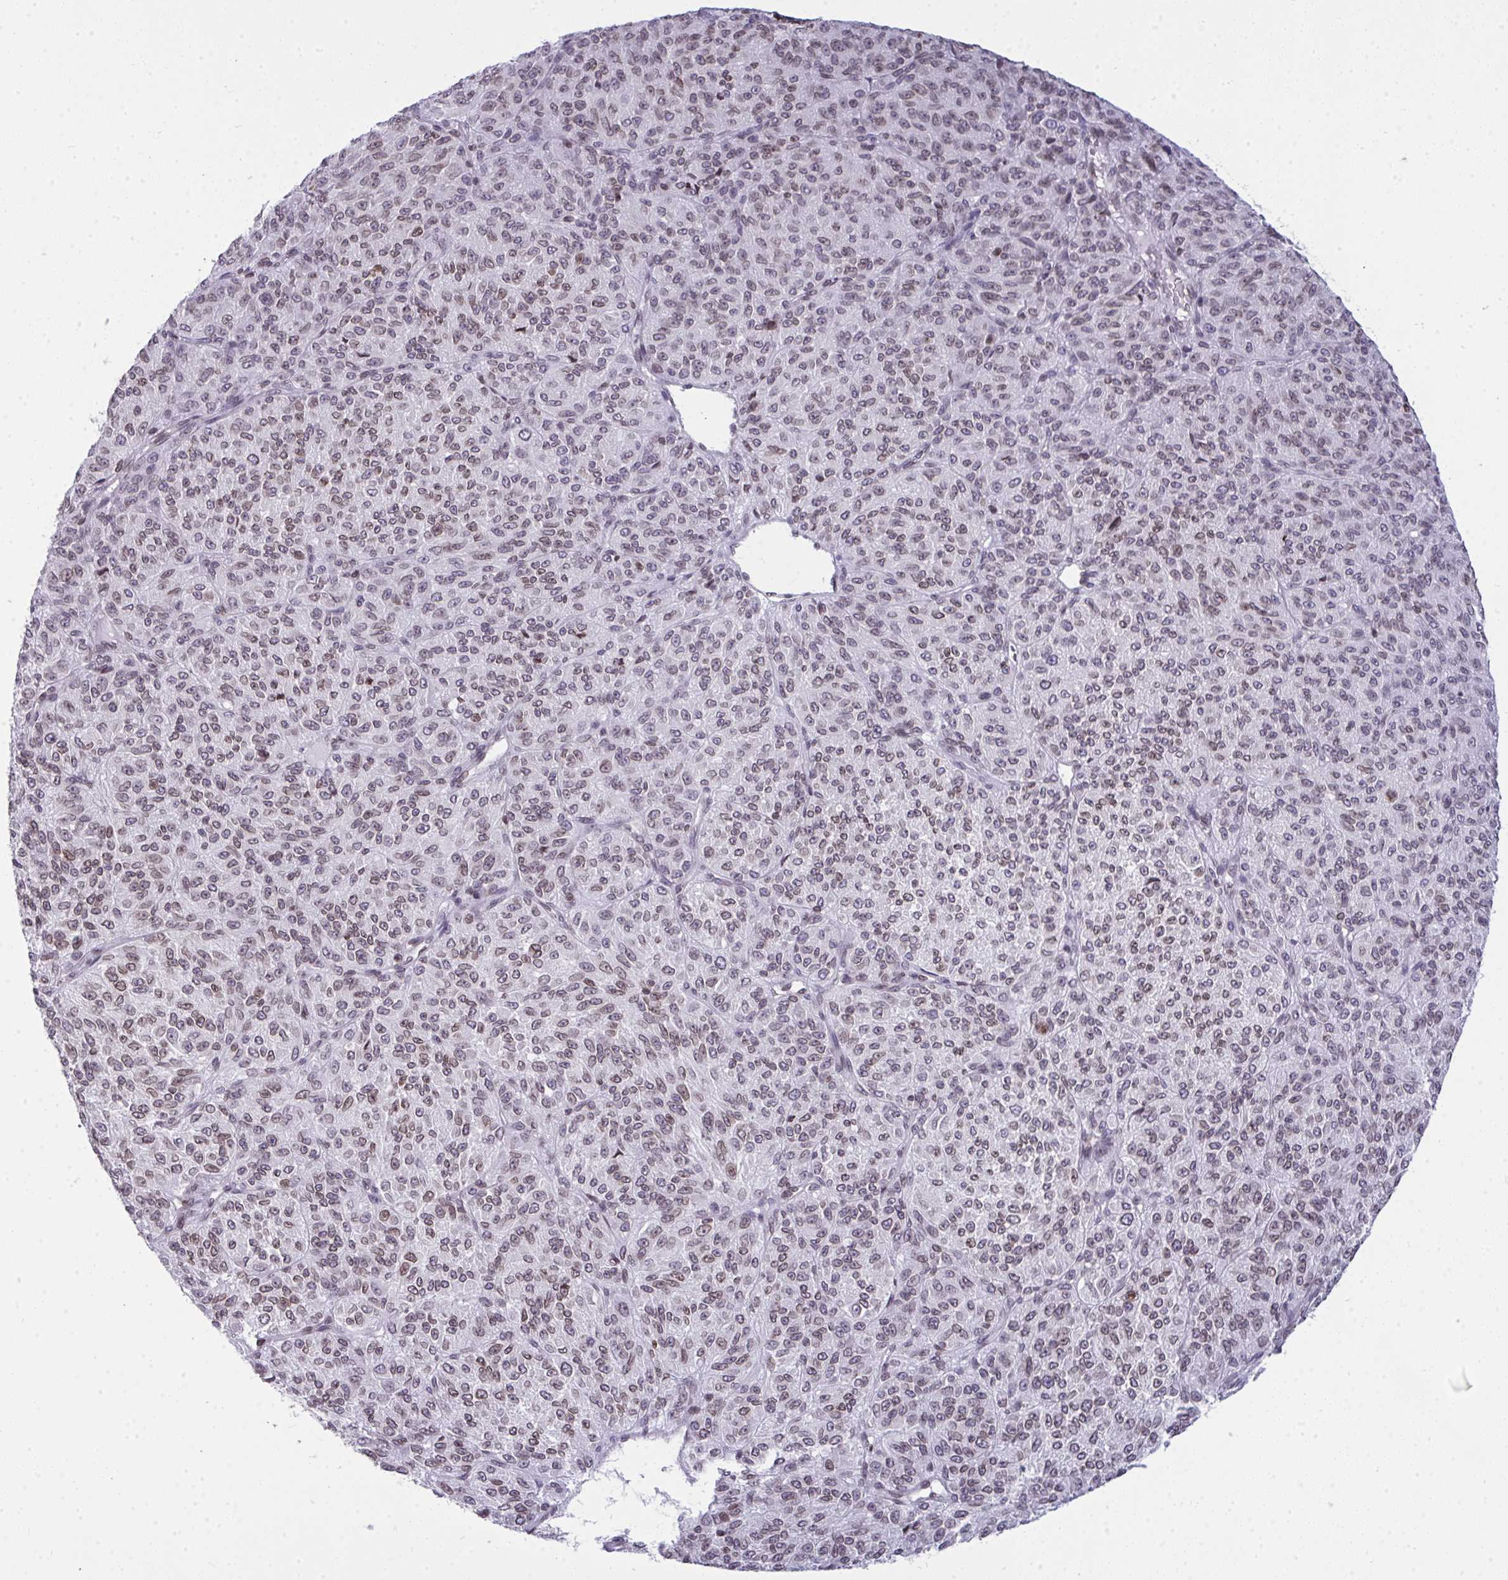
{"staining": {"intensity": "weak", "quantity": "25%-75%", "location": "cytoplasmic/membranous,nuclear"}, "tissue": "melanoma", "cell_type": "Tumor cells", "image_type": "cancer", "snomed": [{"axis": "morphology", "description": "Malignant melanoma, Metastatic site"}, {"axis": "topography", "description": "Brain"}], "caption": "Melanoma stained for a protein shows weak cytoplasmic/membranous and nuclear positivity in tumor cells.", "gene": "LMNB2", "patient": {"sex": "female", "age": 56}}